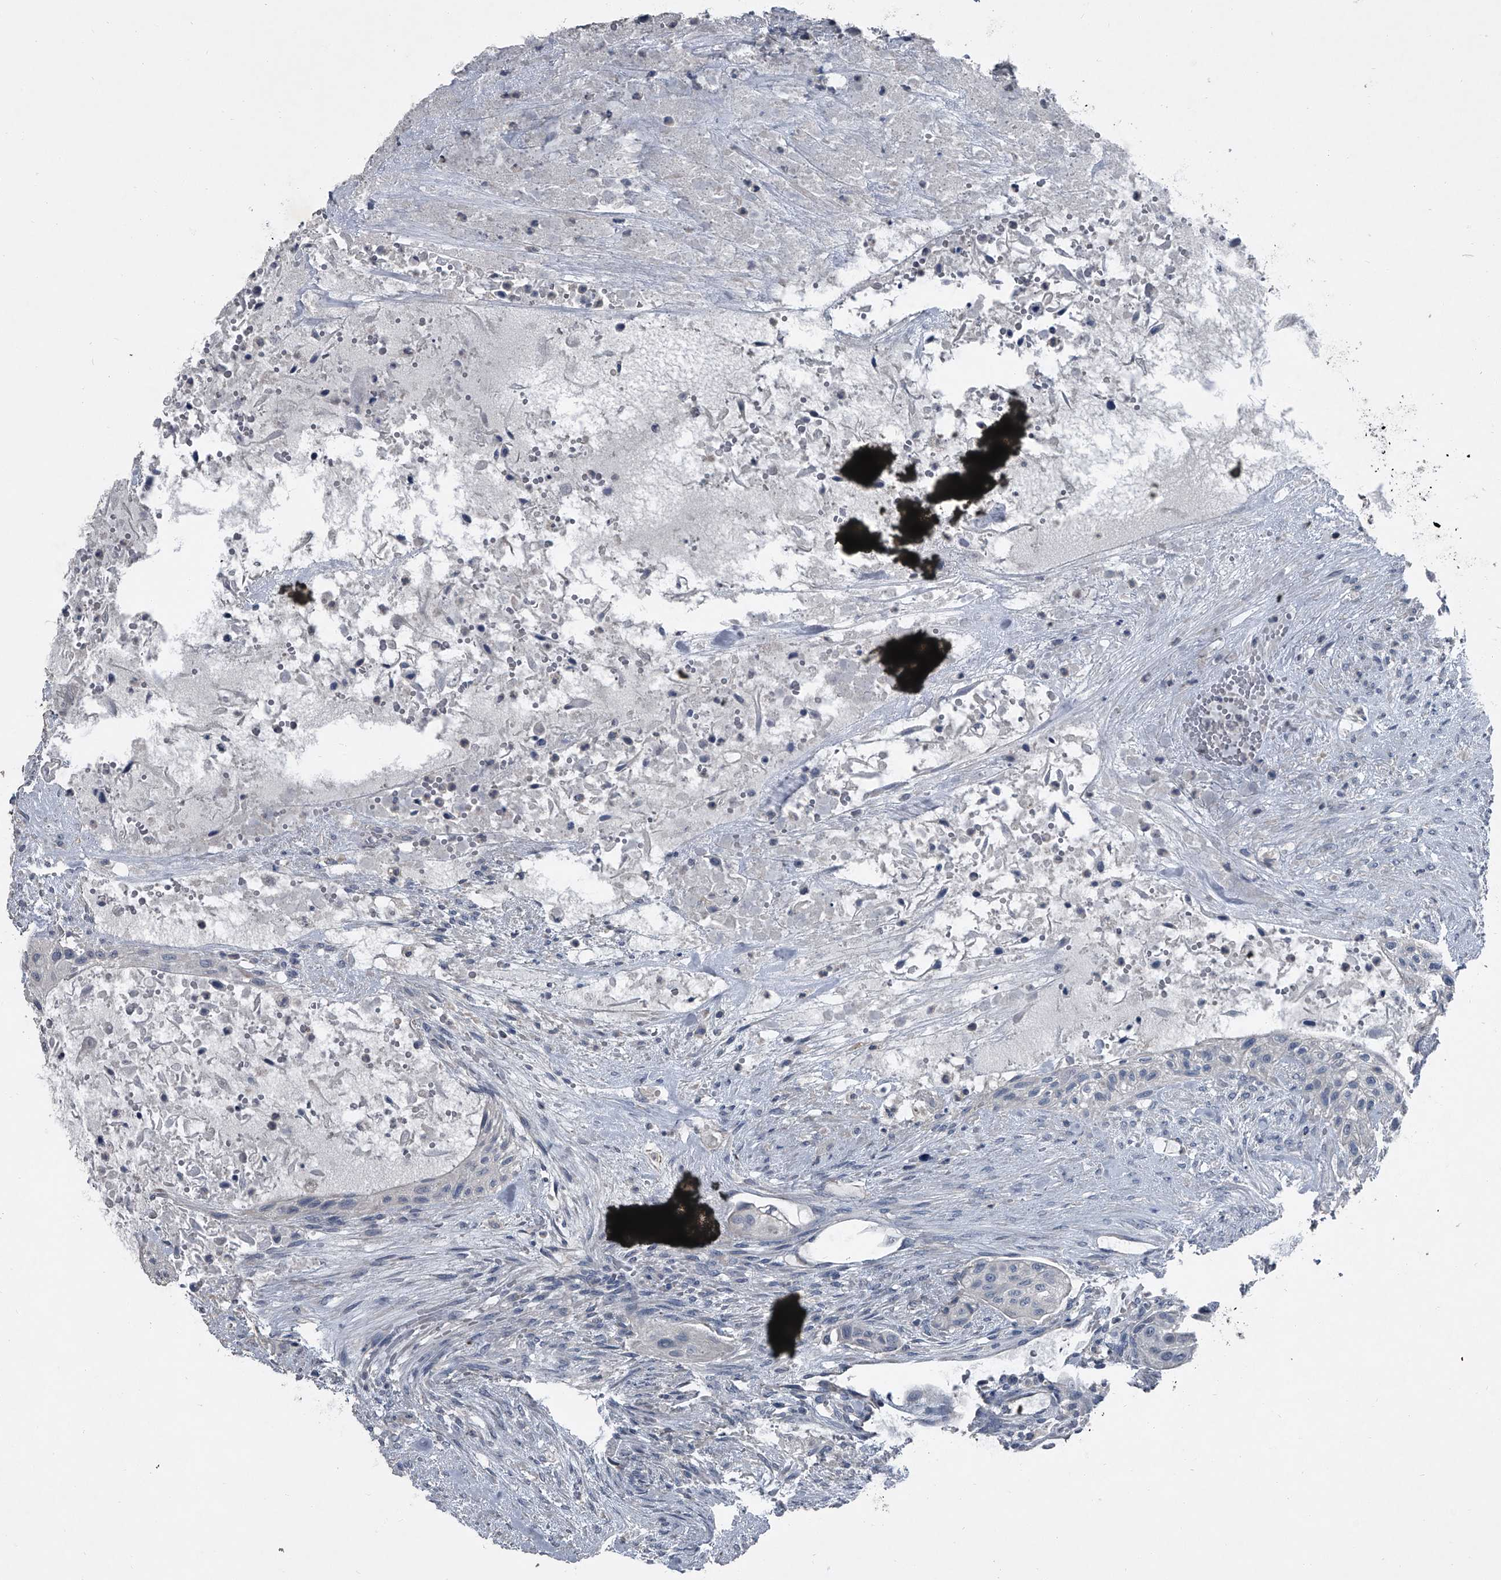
{"staining": {"intensity": "negative", "quantity": "none", "location": "none"}, "tissue": "urothelial cancer", "cell_type": "Tumor cells", "image_type": "cancer", "snomed": [{"axis": "morphology", "description": "Urothelial carcinoma, High grade"}, {"axis": "topography", "description": "Urinary bladder"}], "caption": "Tumor cells show no significant protein expression in high-grade urothelial carcinoma. (Brightfield microscopy of DAB (3,3'-diaminobenzidine) immunohistochemistry (IHC) at high magnification).", "gene": "HEPHL1", "patient": {"sex": "male", "age": 35}}